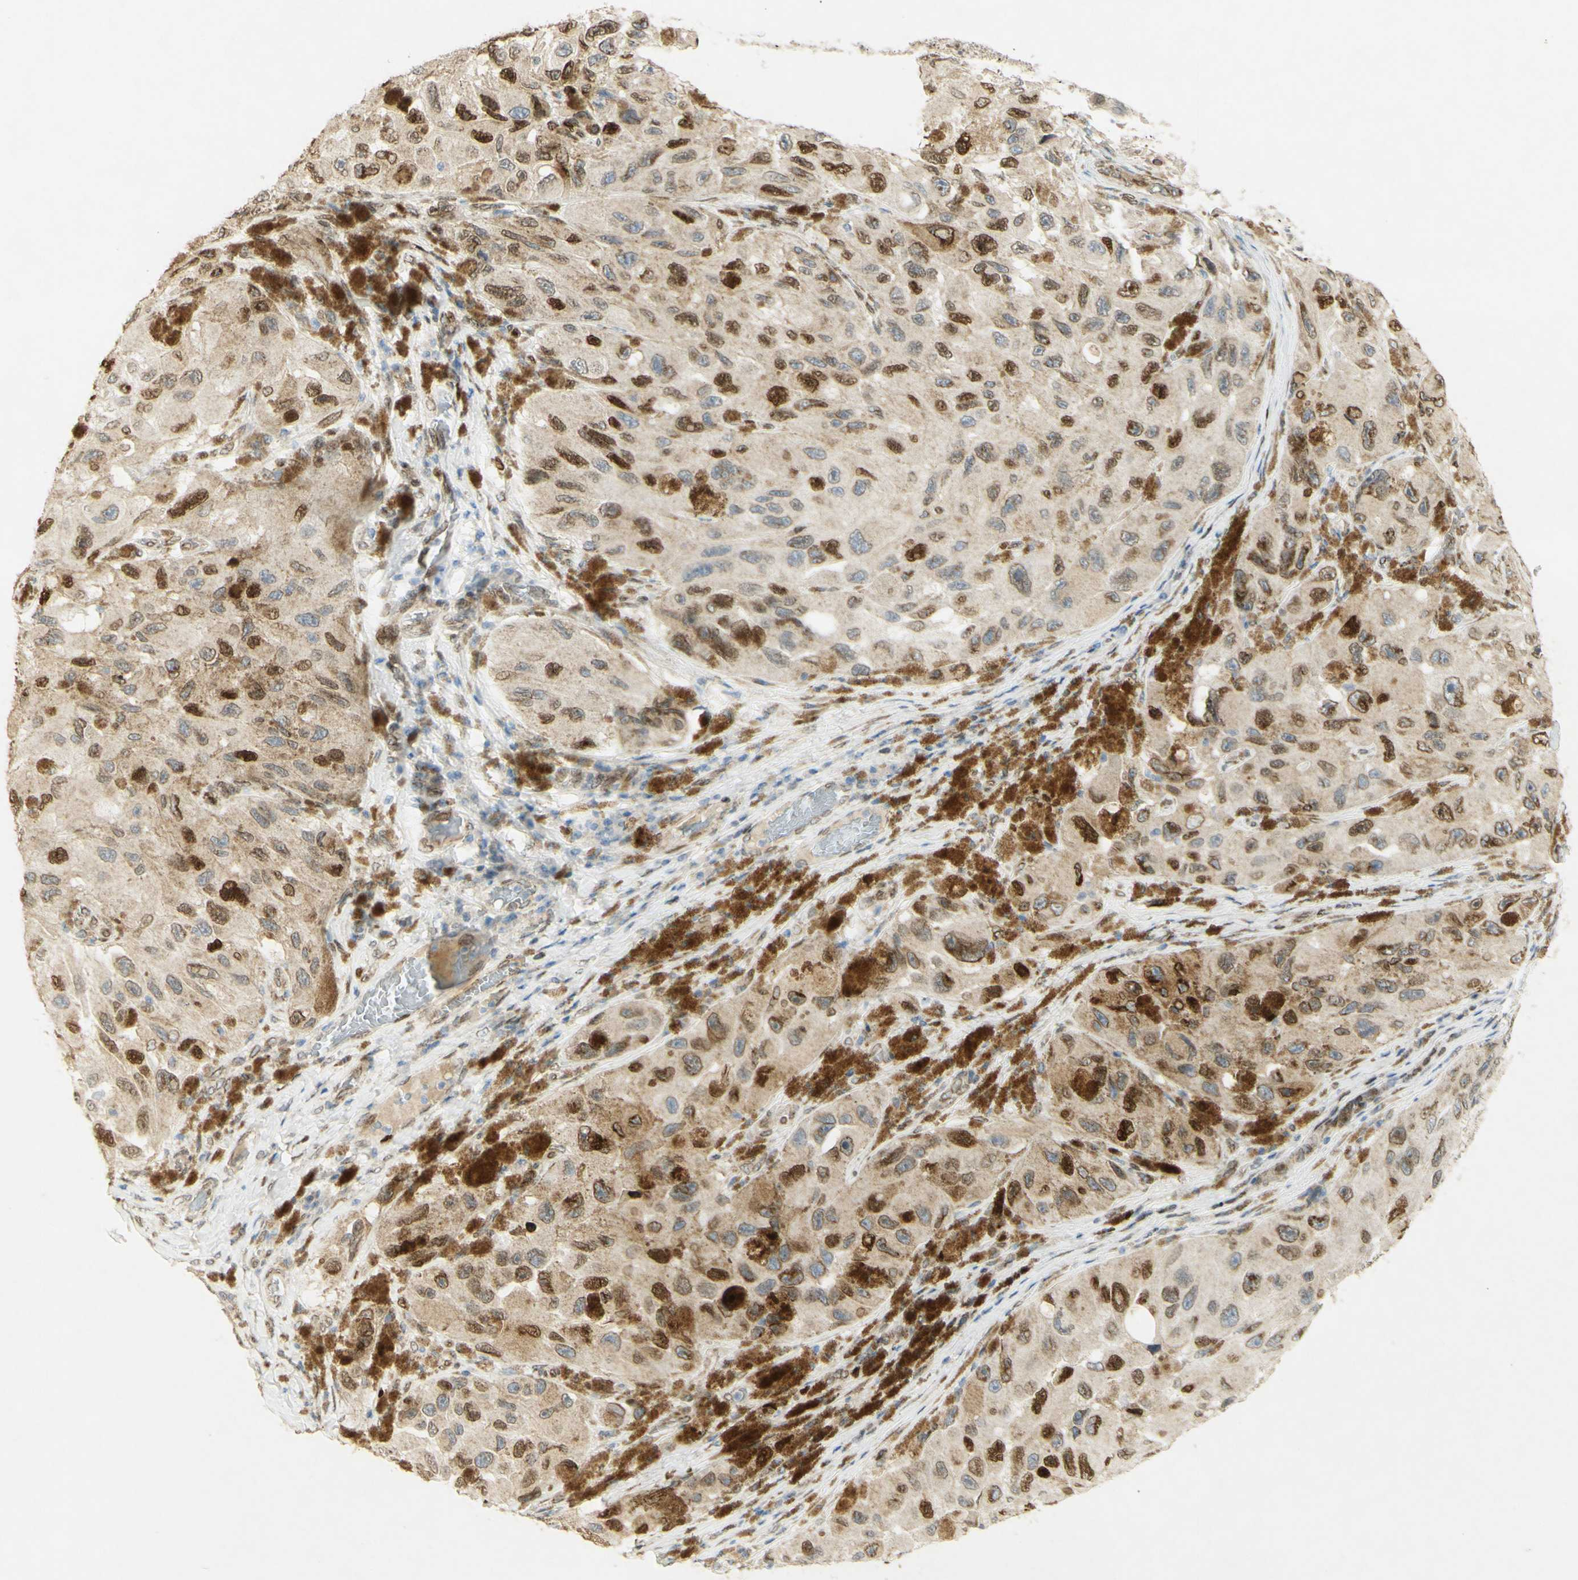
{"staining": {"intensity": "strong", "quantity": "25%-75%", "location": "nuclear"}, "tissue": "melanoma", "cell_type": "Tumor cells", "image_type": "cancer", "snomed": [{"axis": "morphology", "description": "Malignant melanoma, NOS"}, {"axis": "topography", "description": "Skin"}], "caption": "Human melanoma stained with a brown dye reveals strong nuclear positive expression in about 25%-75% of tumor cells.", "gene": "E2F1", "patient": {"sex": "female", "age": 73}}